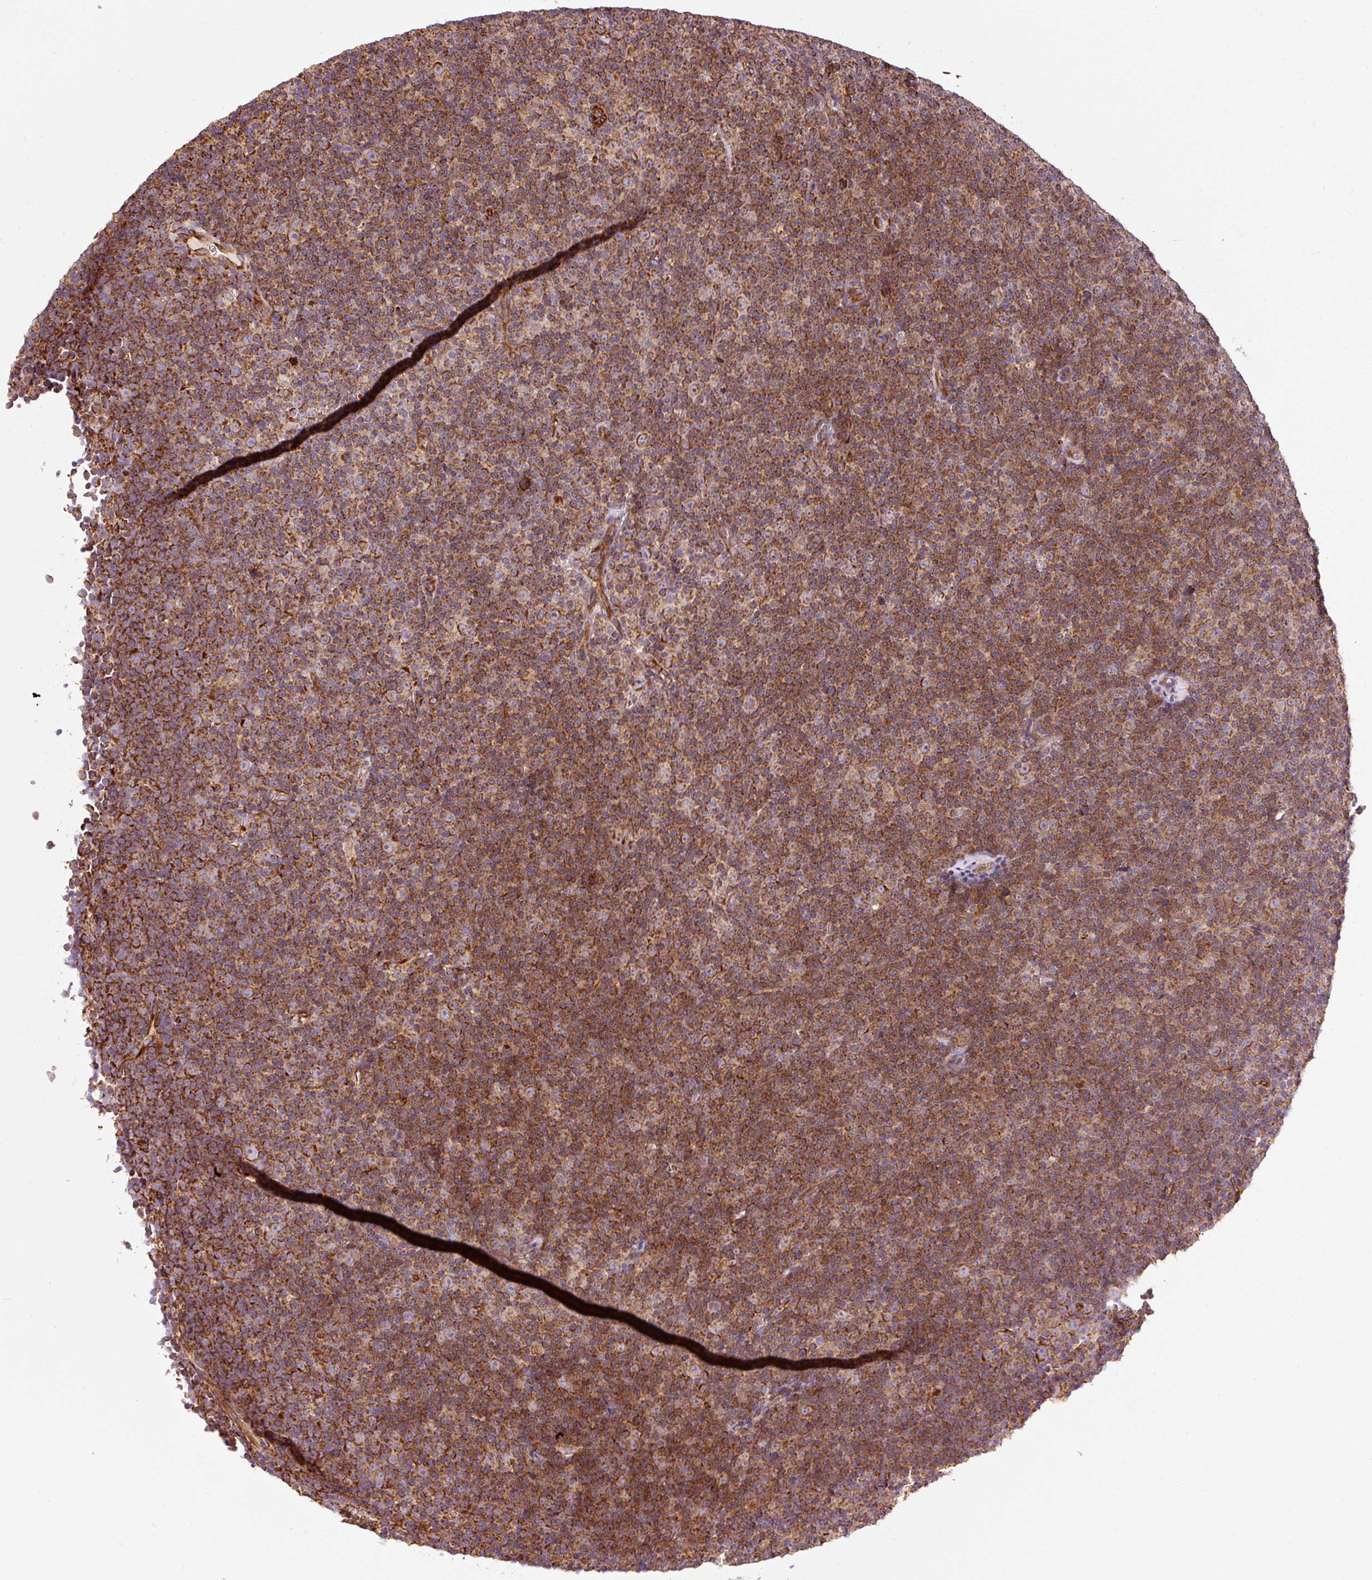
{"staining": {"intensity": "strong", "quantity": ">75%", "location": "cytoplasmic/membranous"}, "tissue": "lymphoma", "cell_type": "Tumor cells", "image_type": "cancer", "snomed": [{"axis": "morphology", "description": "Malignant lymphoma, non-Hodgkin's type, Low grade"}, {"axis": "topography", "description": "Lymph node"}], "caption": "Immunohistochemistry (IHC) image of neoplastic tissue: low-grade malignant lymphoma, non-Hodgkin's type stained using IHC displays high levels of strong protein expression localized specifically in the cytoplasmic/membranous of tumor cells, appearing as a cytoplasmic/membranous brown color.", "gene": "ISCU", "patient": {"sex": "female", "age": 67}}